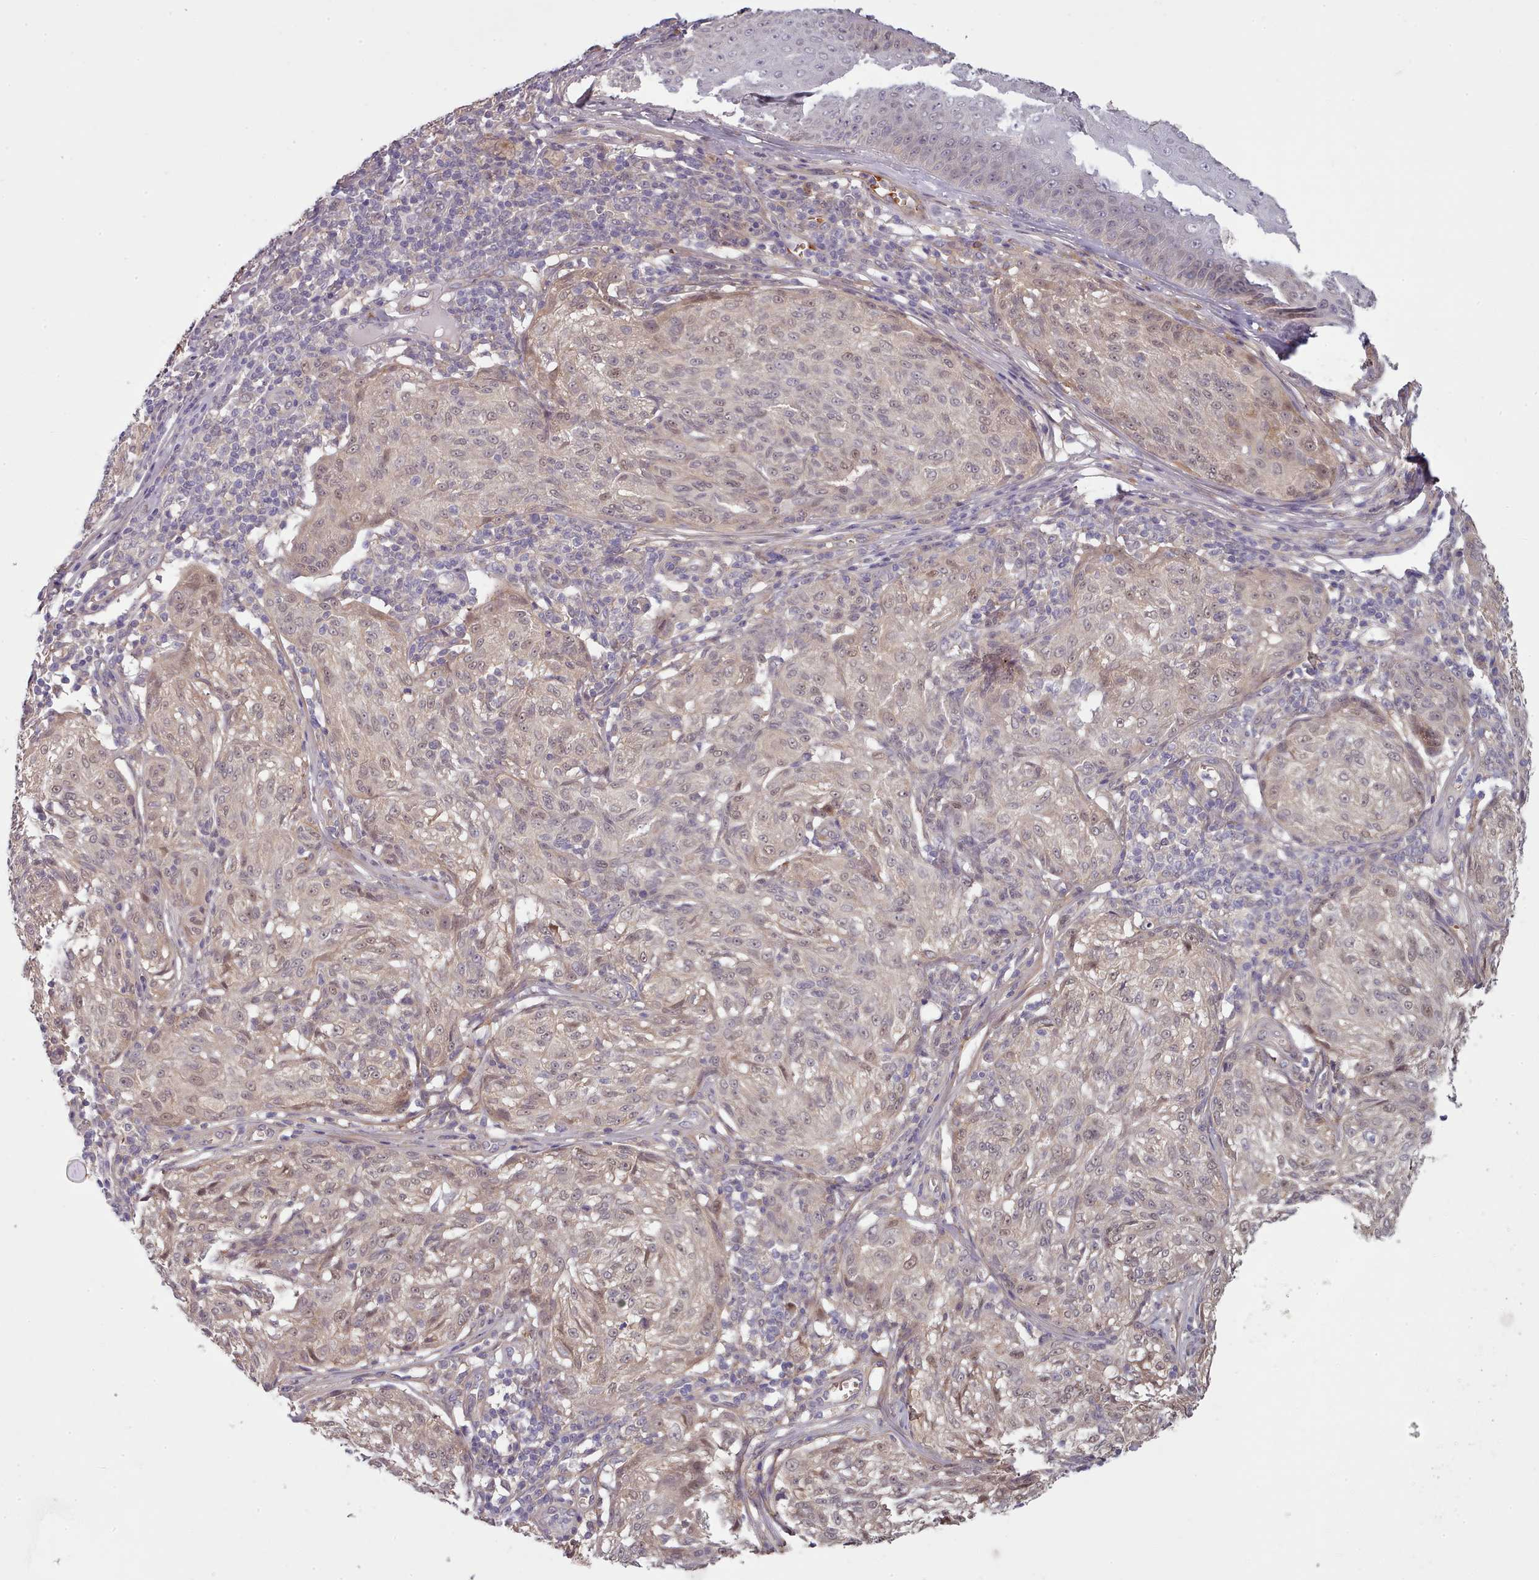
{"staining": {"intensity": "weak", "quantity": ">75%", "location": "nuclear"}, "tissue": "melanoma", "cell_type": "Tumor cells", "image_type": "cancer", "snomed": [{"axis": "morphology", "description": "Malignant melanoma, NOS"}, {"axis": "topography", "description": "Skin"}], "caption": "Immunohistochemical staining of human melanoma exhibits weak nuclear protein positivity in approximately >75% of tumor cells. (brown staining indicates protein expression, while blue staining denotes nuclei).", "gene": "CLNS1A", "patient": {"sex": "female", "age": 63}}